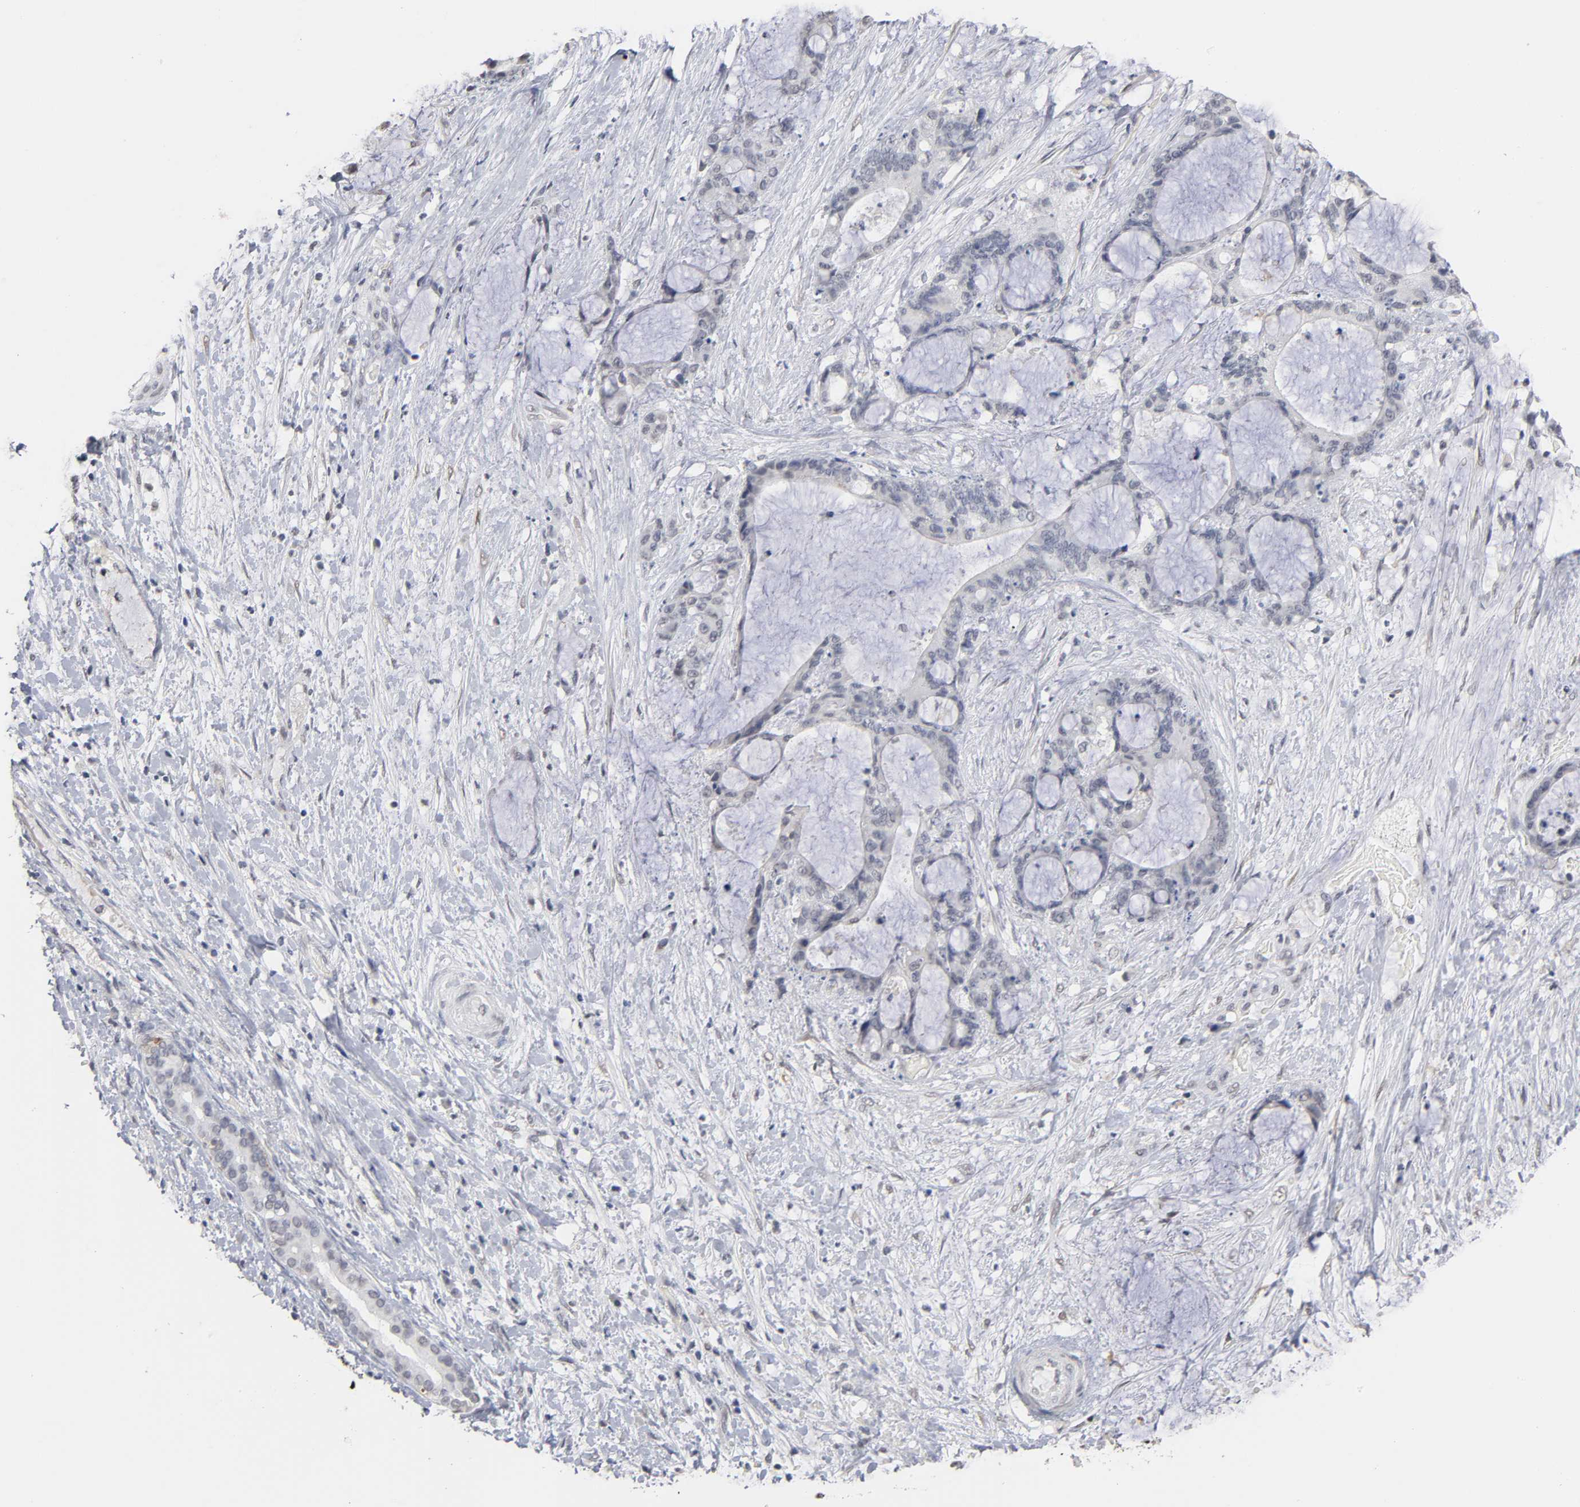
{"staining": {"intensity": "weak", "quantity": "<25%", "location": "cytoplasmic/membranous,nuclear"}, "tissue": "liver cancer", "cell_type": "Tumor cells", "image_type": "cancer", "snomed": [{"axis": "morphology", "description": "Cholangiocarcinoma"}, {"axis": "topography", "description": "Liver"}], "caption": "Immunohistochemistry (IHC) histopathology image of neoplastic tissue: human cholangiocarcinoma (liver) stained with DAB (3,3'-diaminobenzidine) reveals no significant protein staining in tumor cells.", "gene": "CRABP2", "patient": {"sex": "female", "age": 73}}